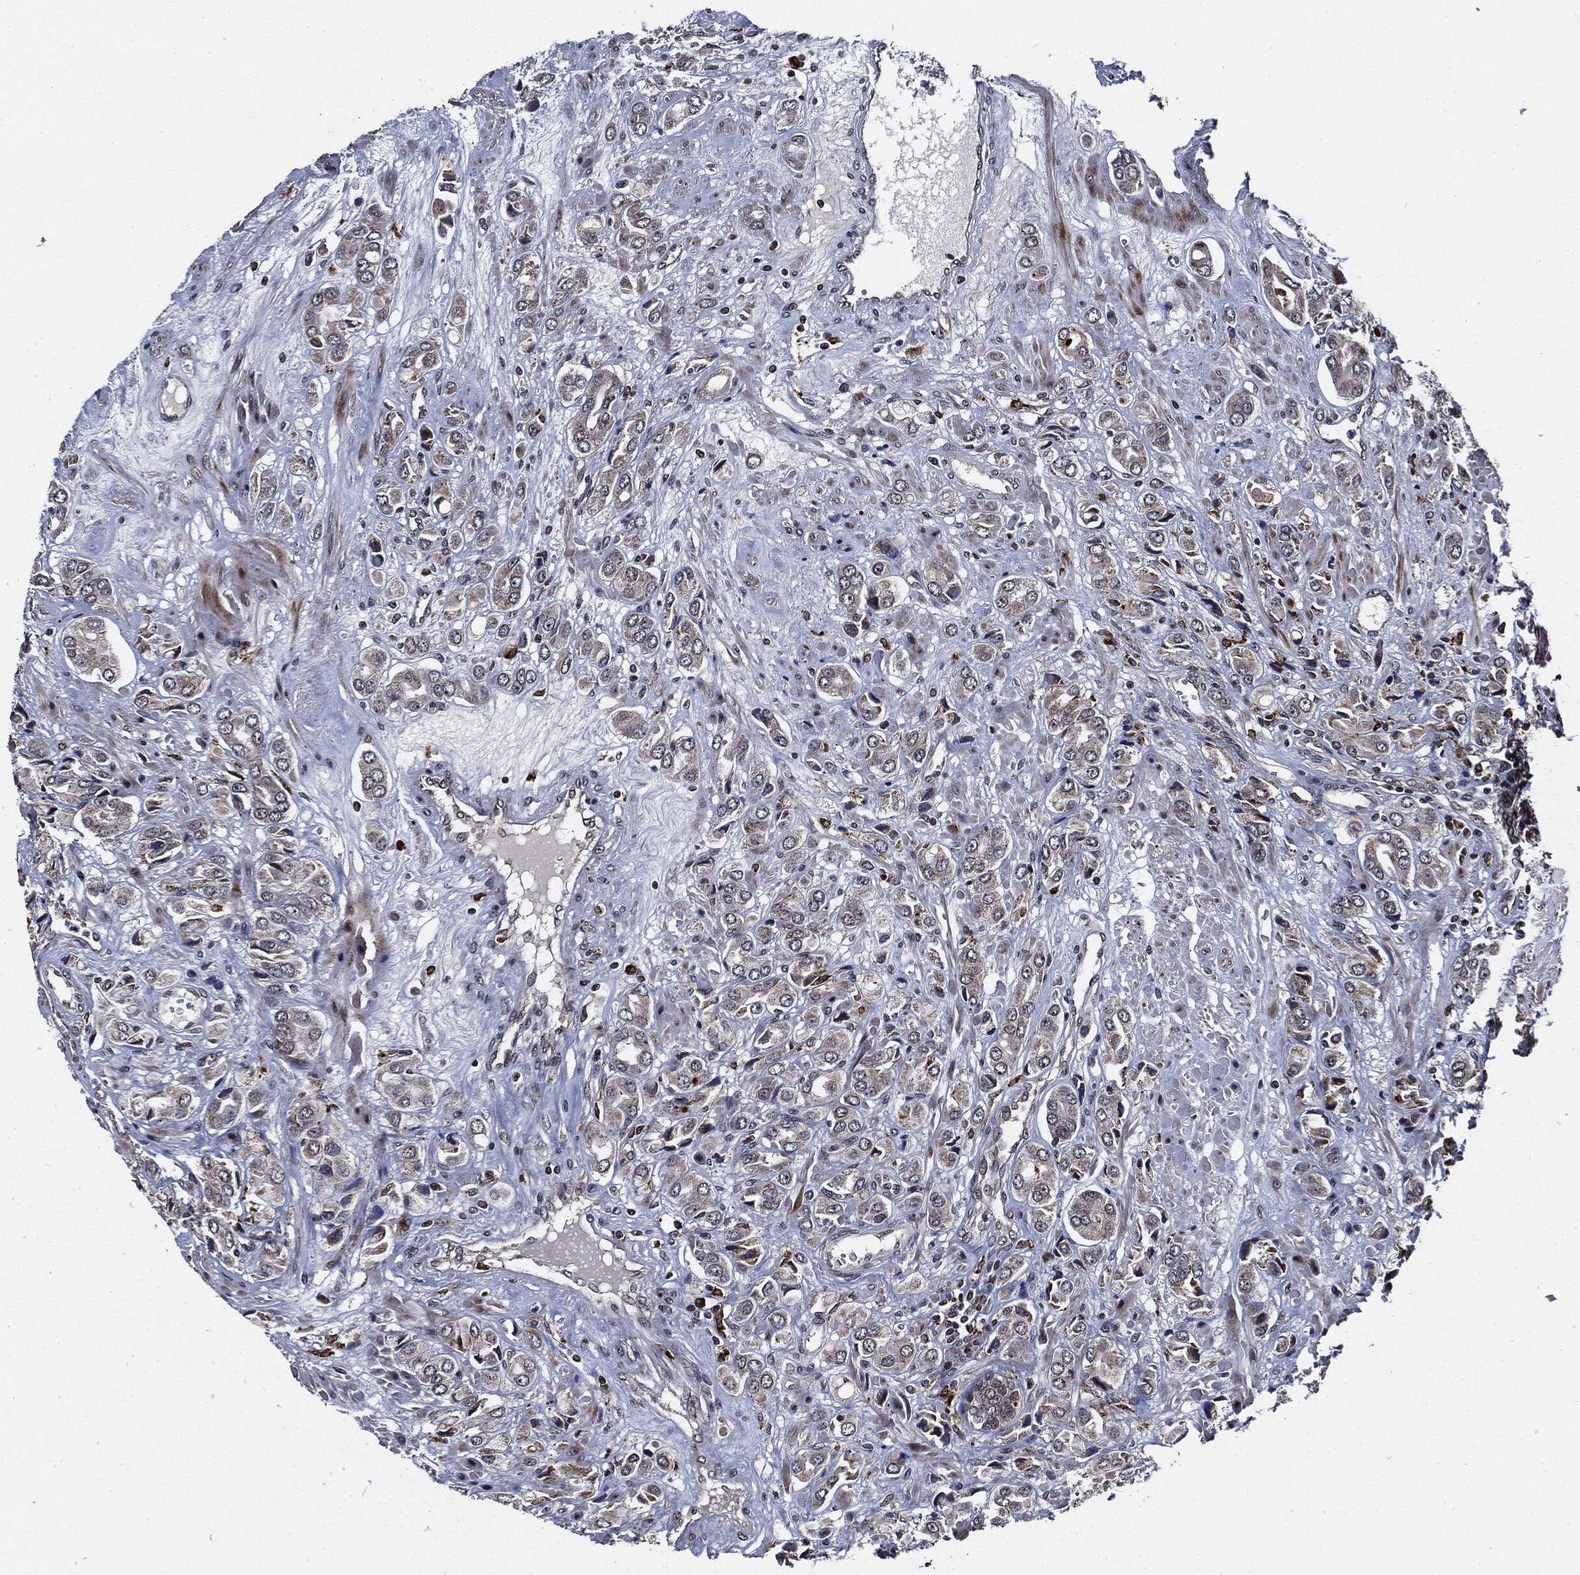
{"staining": {"intensity": "moderate", "quantity": "<25%", "location": "cytoplasmic/membranous"}, "tissue": "prostate cancer", "cell_type": "Tumor cells", "image_type": "cancer", "snomed": [{"axis": "morphology", "description": "Adenocarcinoma, NOS"}, {"axis": "topography", "description": "Prostate and seminal vesicle, NOS"}, {"axis": "topography", "description": "Prostate"}], "caption": "Brown immunohistochemical staining in human prostate adenocarcinoma exhibits moderate cytoplasmic/membranous staining in about <25% of tumor cells. (Stains: DAB (3,3'-diaminobenzidine) in brown, nuclei in blue, Microscopy: brightfield microscopy at high magnification).", "gene": "SUGT1", "patient": {"sex": "male", "age": 69}}